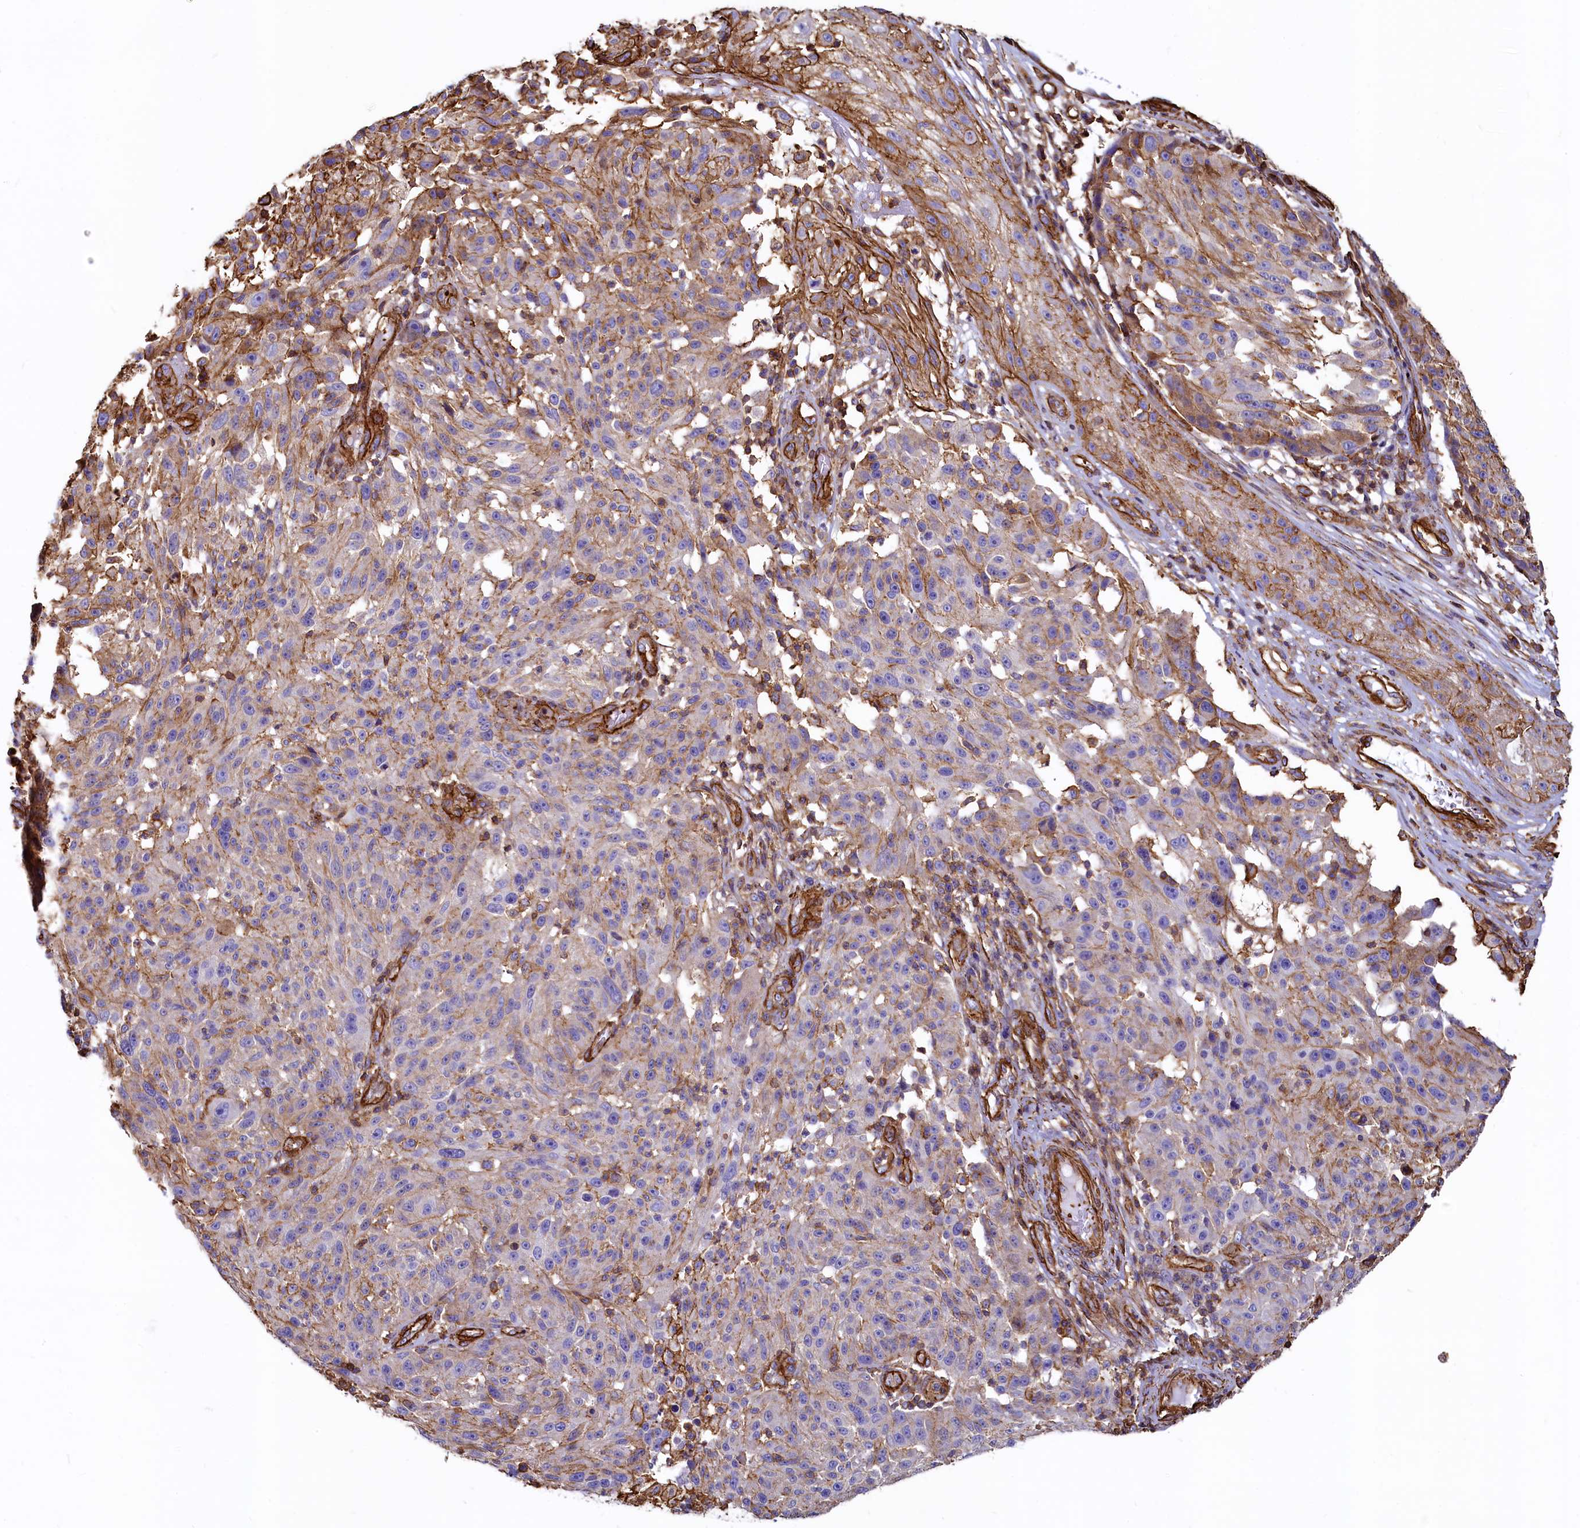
{"staining": {"intensity": "moderate", "quantity": "<25%", "location": "cytoplasmic/membranous"}, "tissue": "melanoma", "cell_type": "Tumor cells", "image_type": "cancer", "snomed": [{"axis": "morphology", "description": "Malignant melanoma, NOS"}, {"axis": "topography", "description": "Skin"}], "caption": "The image displays immunohistochemical staining of melanoma. There is moderate cytoplasmic/membranous expression is appreciated in about <25% of tumor cells. The protein of interest is stained brown, and the nuclei are stained in blue (DAB (3,3'-diaminobenzidine) IHC with brightfield microscopy, high magnification).", "gene": "THBS1", "patient": {"sex": "male", "age": 53}}